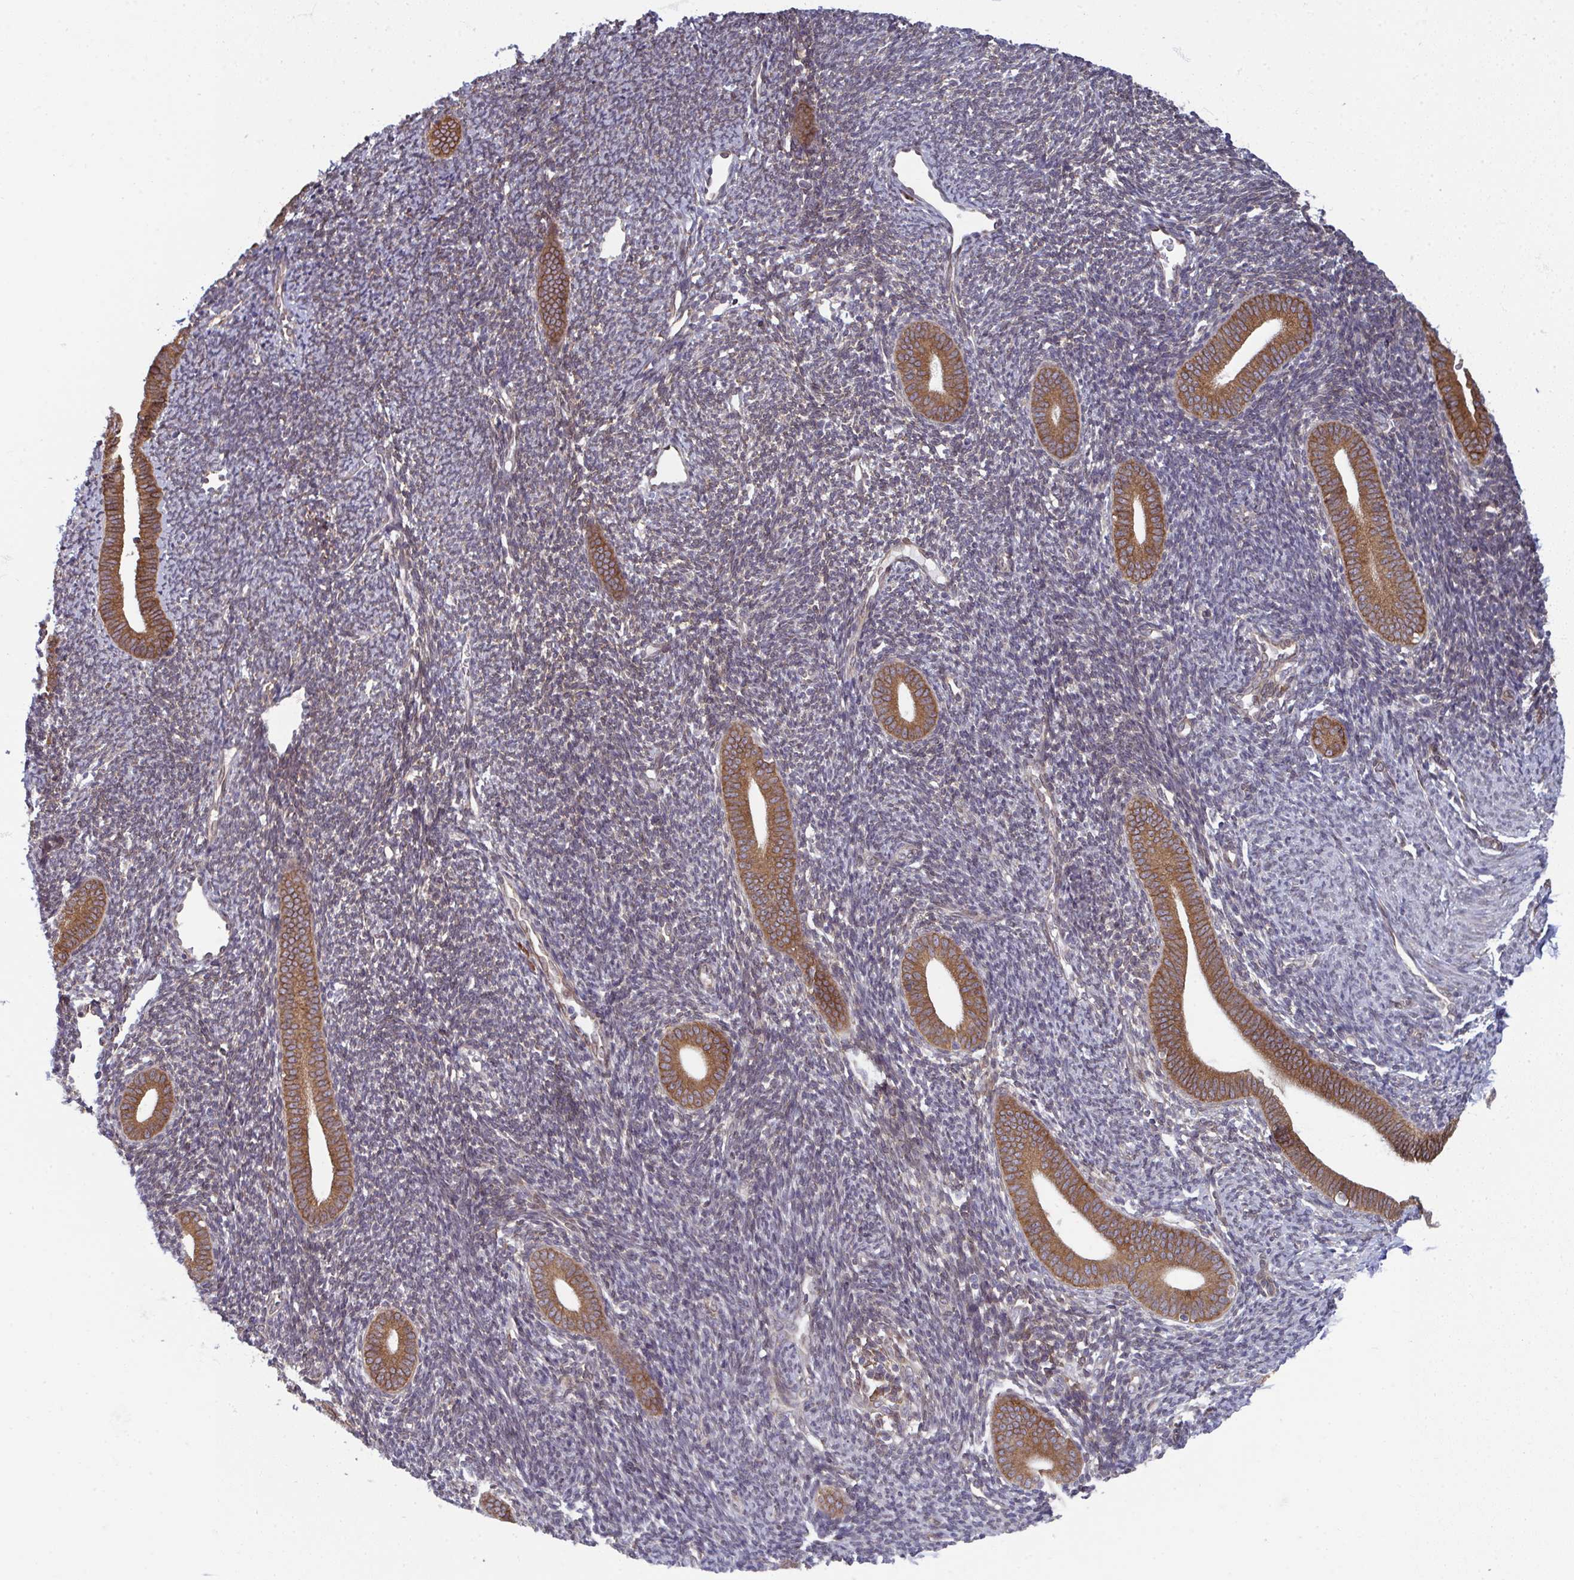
{"staining": {"intensity": "weak", "quantity": "<25%", "location": "cytoplasmic/membranous"}, "tissue": "endometrium", "cell_type": "Cells in endometrial stroma", "image_type": "normal", "snomed": [{"axis": "morphology", "description": "Normal tissue, NOS"}, {"axis": "topography", "description": "Endometrium"}], "caption": "The image reveals no significant staining in cells in endometrial stroma of endometrium. Nuclei are stained in blue.", "gene": "LYSMD4", "patient": {"sex": "female", "age": 39}}